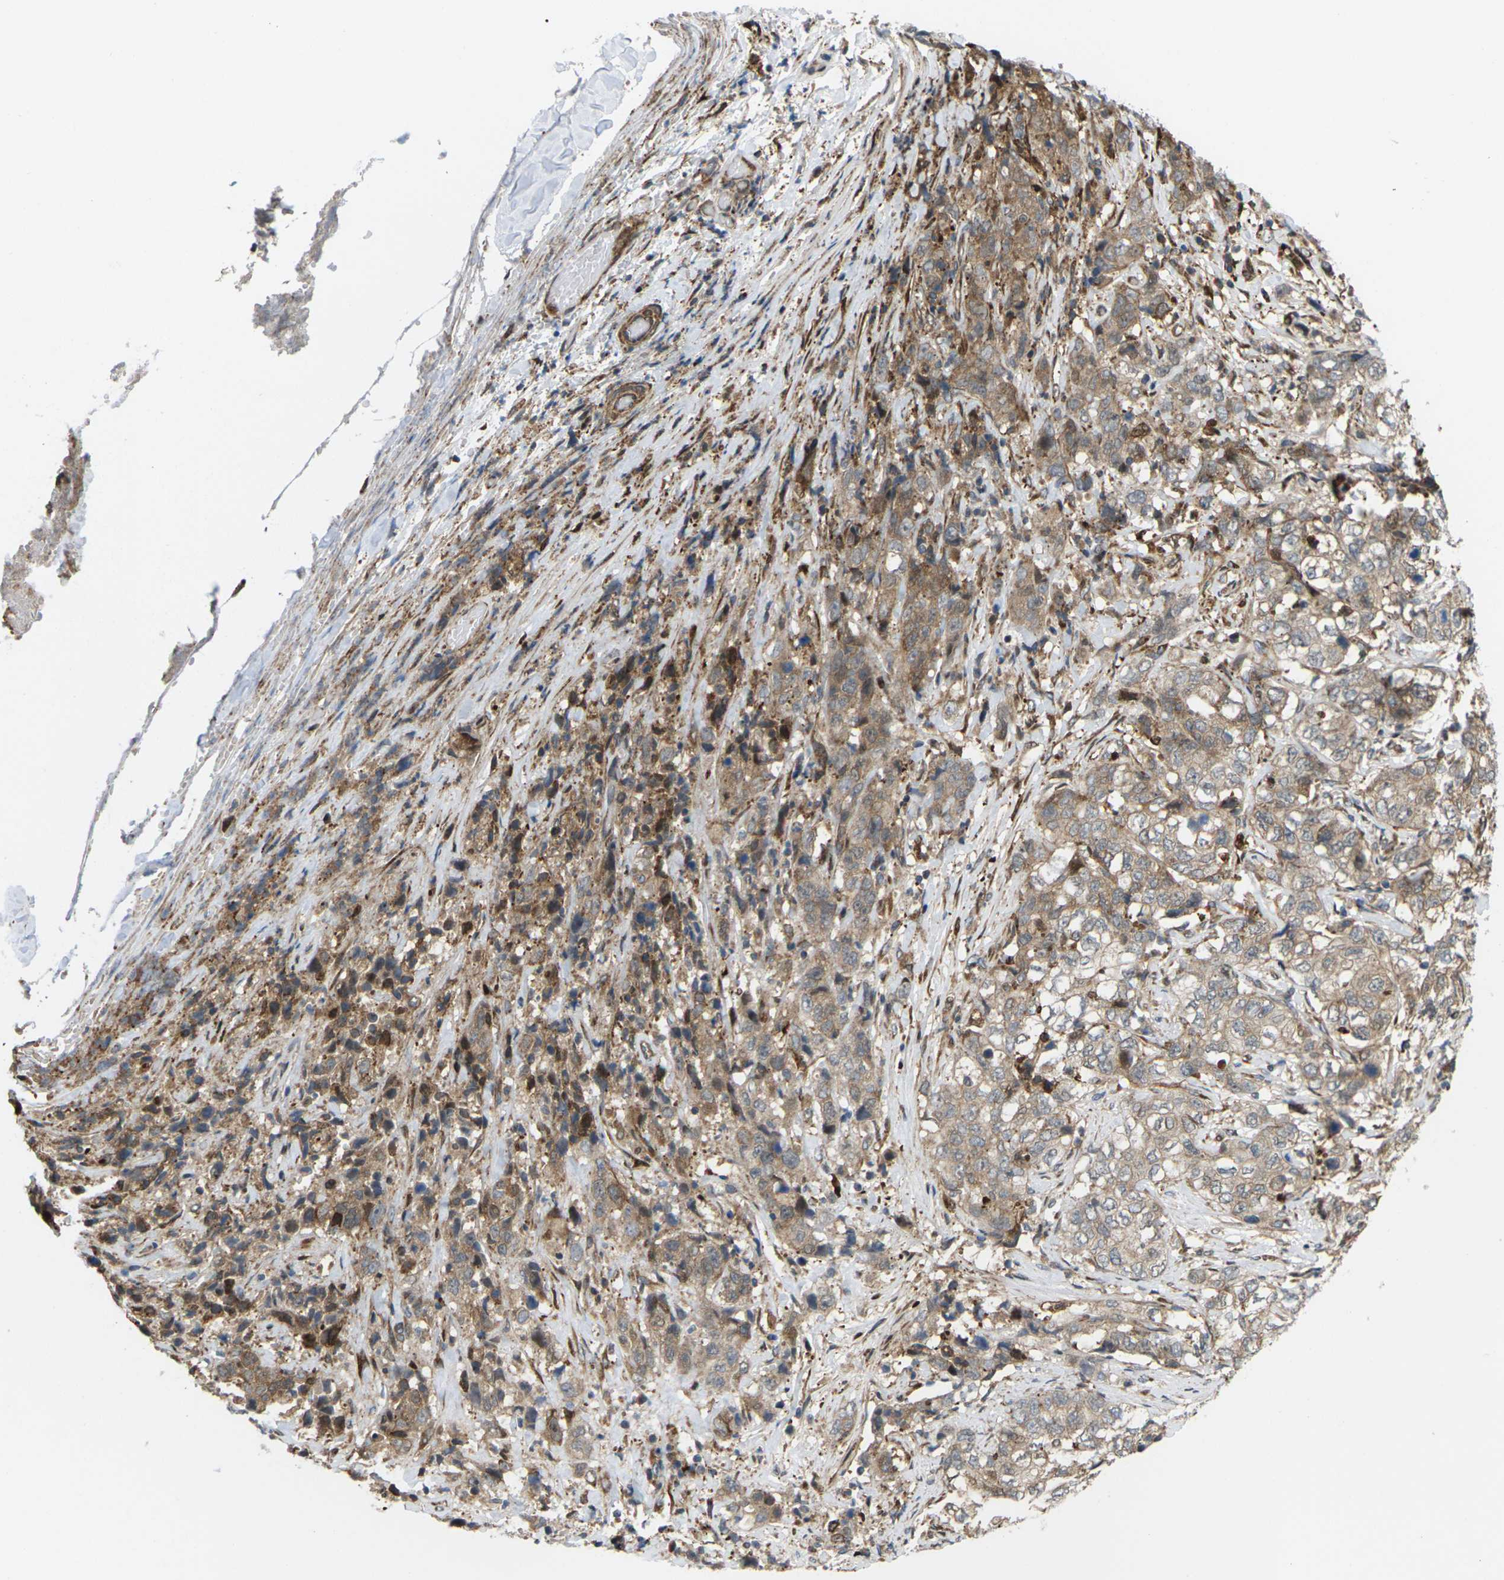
{"staining": {"intensity": "moderate", "quantity": ">75%", "location": "cytoplasmic/membranous"}, "tissue": "stomach cancer", "cell_type": "Tumor cells", "image_type": "cancer", "snomed": [{"axis": "morphology", "description": "Adenocarcinoma, NOS"}, {"axis": "topography", "description": "Stomach"}], "caption": "Protein staining of stomach cancer (adenocarcinoma) tissue reveals moderate cytoplasmic/membranous positivity in about >75% of tumor cells. (IHC, brightfield microscopy, high magnification).", "gene": "ROBO1", "patient": {"sex": "male", "age": 48}}